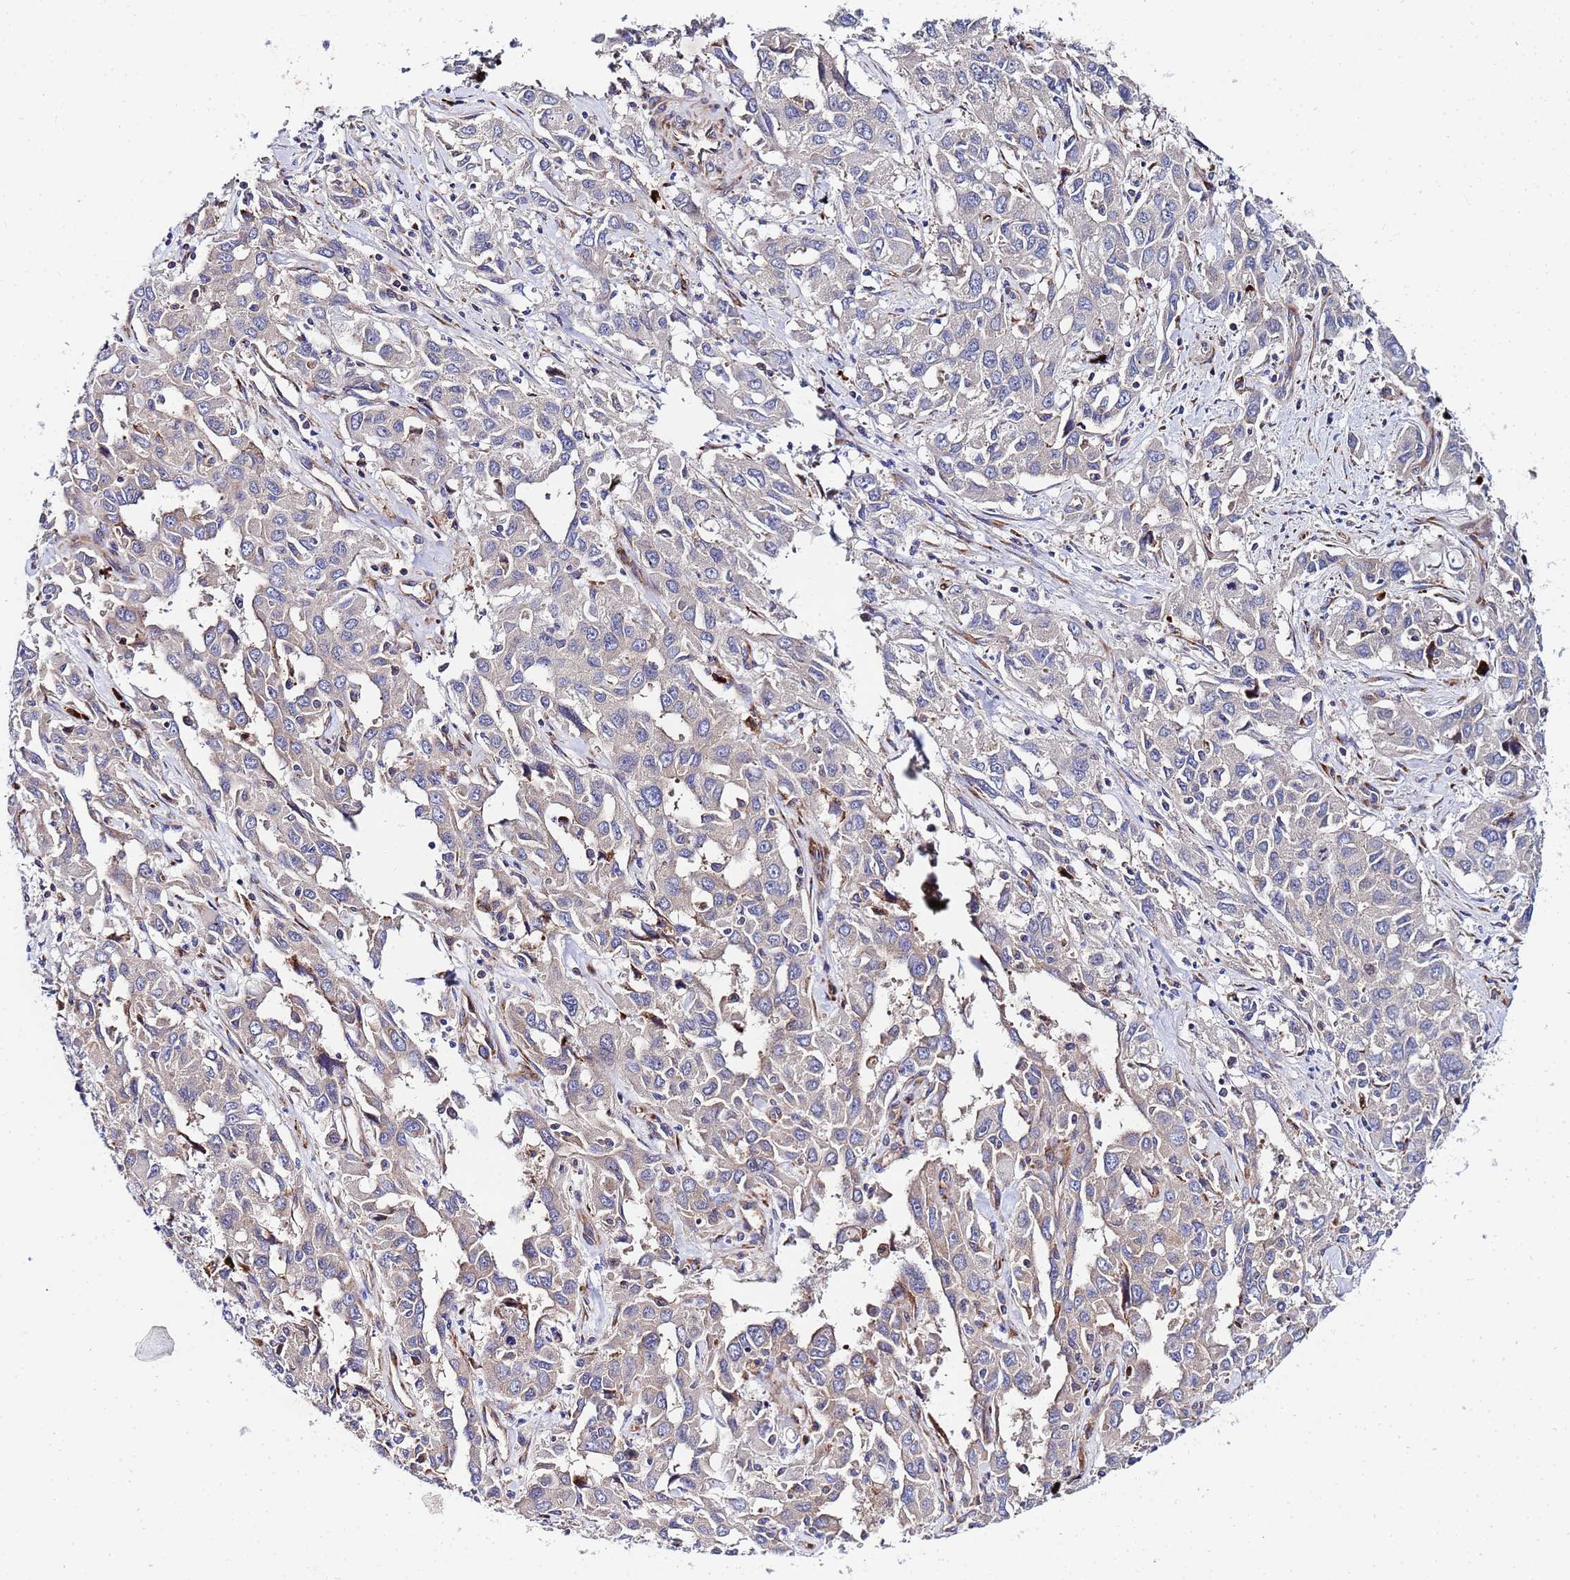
{"staining": {"intensity": "negative", "quantity": "none", "location": "none"}, "tissue": "liver cancer", "cell_type": "Tumor cells", "image_type": "cancer", "snomed": [{"axis": "morphology", "description": "Carcinoma, Hepatocellular, NOS"}, {"axis": "topography", "description": "Liver"}], "caption": "Protein analysis of liver cancer displays no significant expression in tumor cells.", "gene": "POM121", "patient": {"sex": "male", "age": 63}}